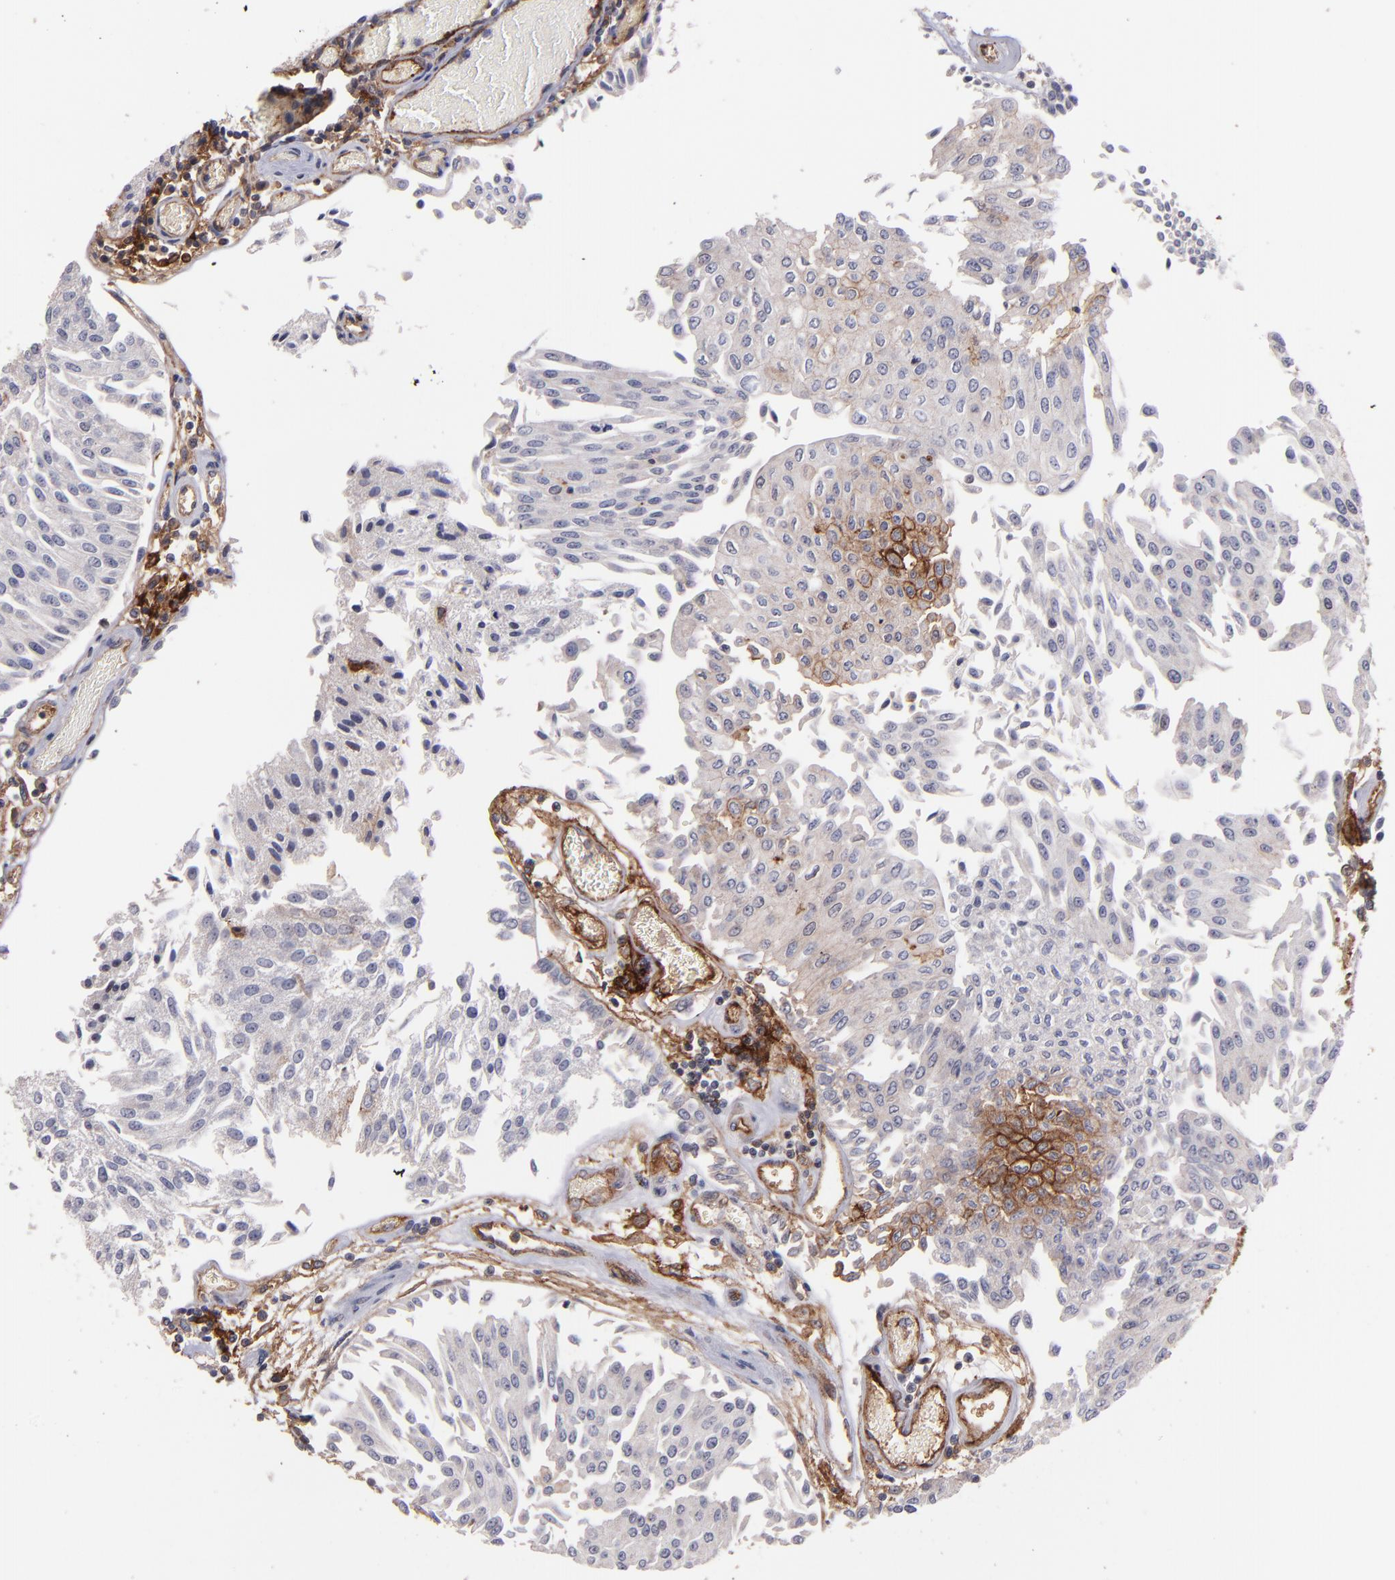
{"staining": {"intensity": "negative", "quantity": "none", "location": "none"}, "tissue": "urothelial cancer", "cell_type": "Tumor cells", "image_type": "cancer", "snomed": [{"axis": "morphology", "description": "Urothelial carcinoma, Low grade"}, {"axis": "topography", "description": "Urinary bladder"}], "caption": "High magnification brightfield microscopy of low-grade urothelial carcinoma stained with DAB (brown) and counterstained with hematoxylin (blue): tumor cells show no significant staining. (Stains: DAB (3,3'-diaminobenzidine) IHC with hematoxylin counter stain, Microscopy: brightfield microscopy at high magnification).", "gene": "ICAM1", "patient": {"sex": "male", "age": 86}}